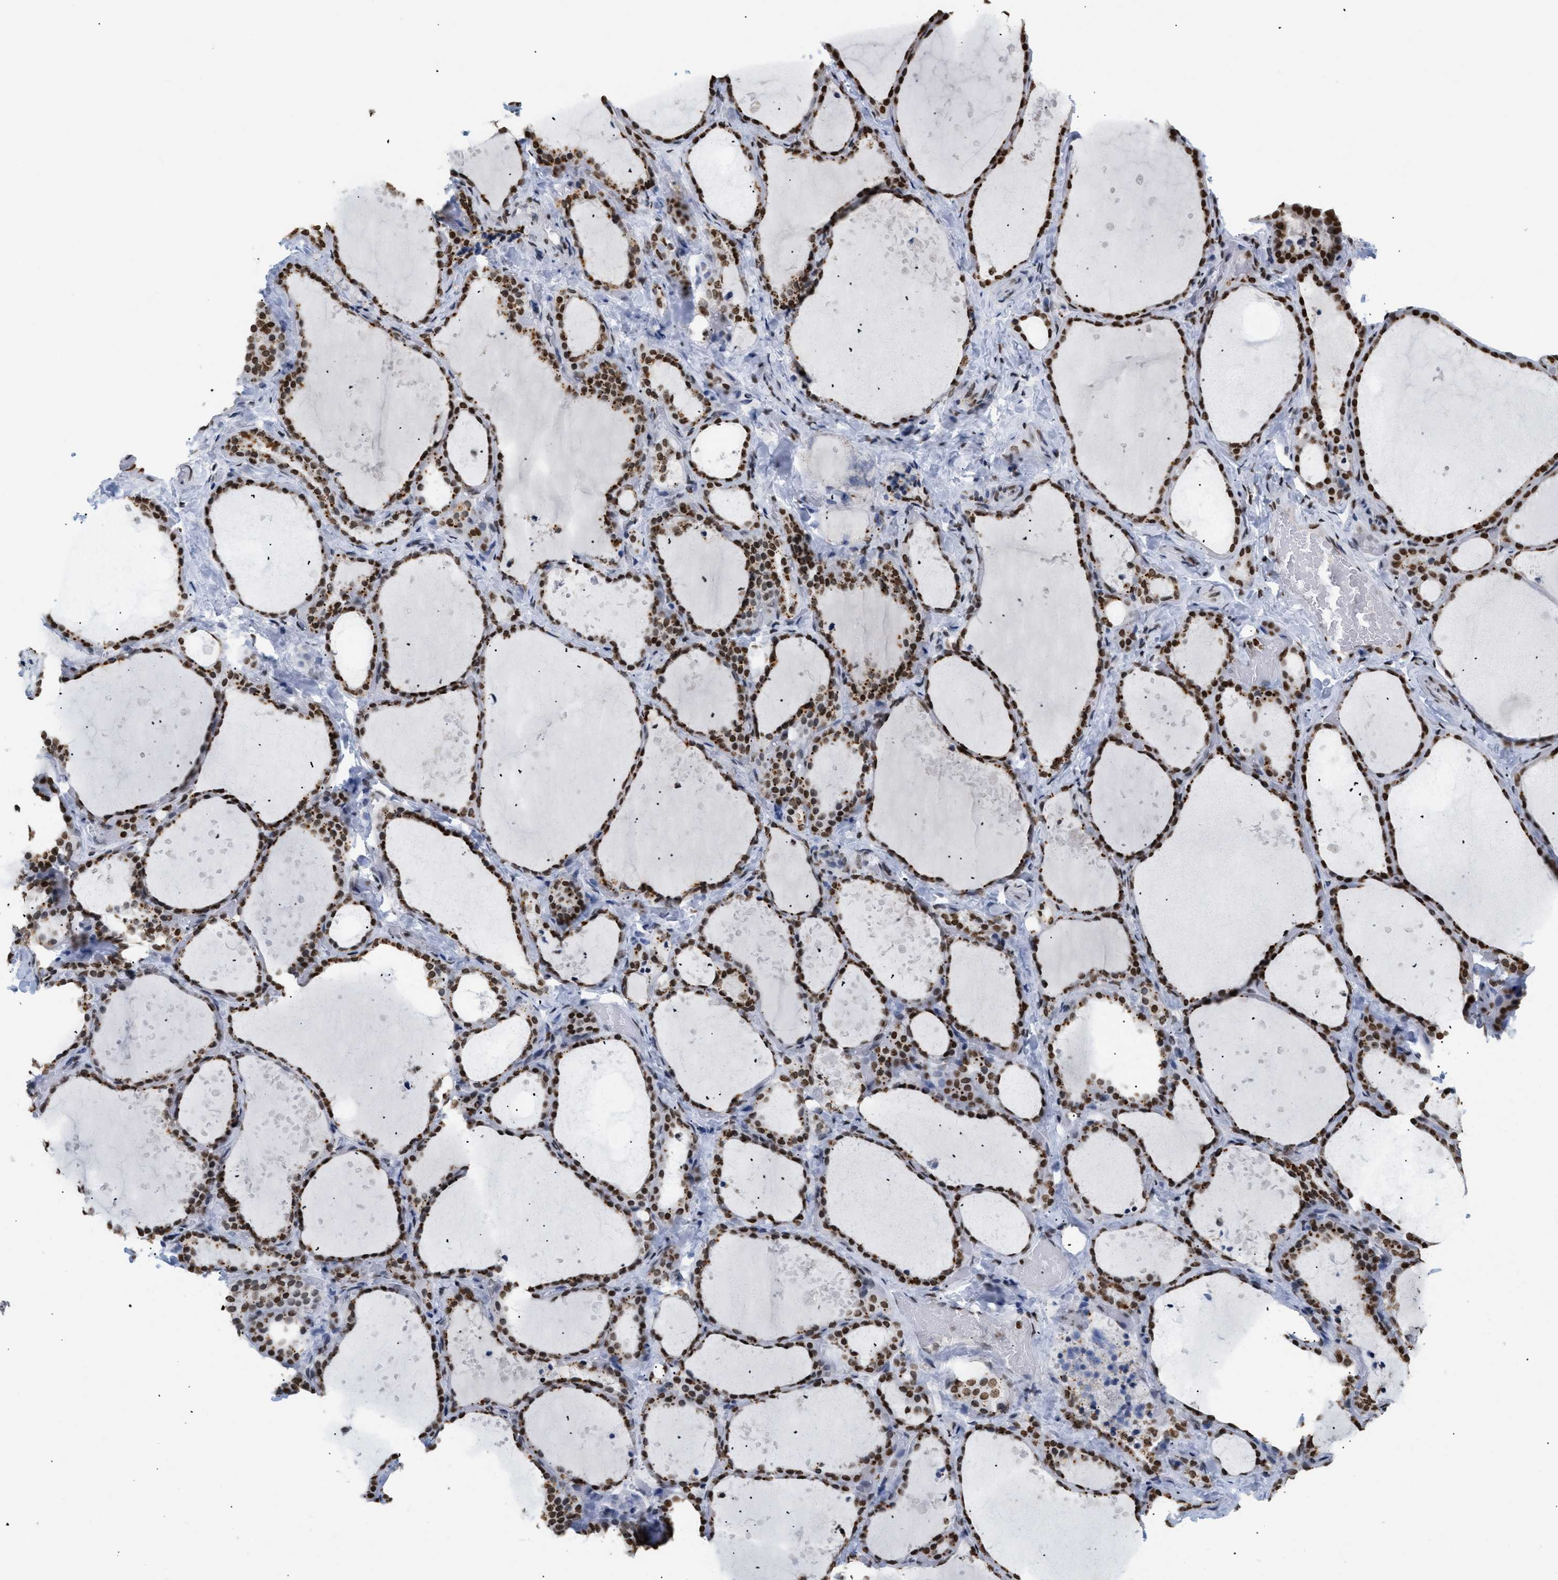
{"staining": {"intensity": "strong", "quantity": ">75%", "location": "nuclear"}, "tissue": "thyroid gland", "cell_type": "Glandular cells", "image_type": "normal", "snomed": [{"axis": "morphology", "description": "Normal tissue, NOS"}, {"axis": "topography", "description": "Thyroid gland"}], "caption": "IHC image of benign thyroid gland: human thyroid gland stained using IHC demonstrates high levels of strong protein expression localized specifically in the nuclear of glandular cells, appearing as a nuclear brown color.", "gene": "HMGN2", "patient": {"sex": "female", "age": 44}}